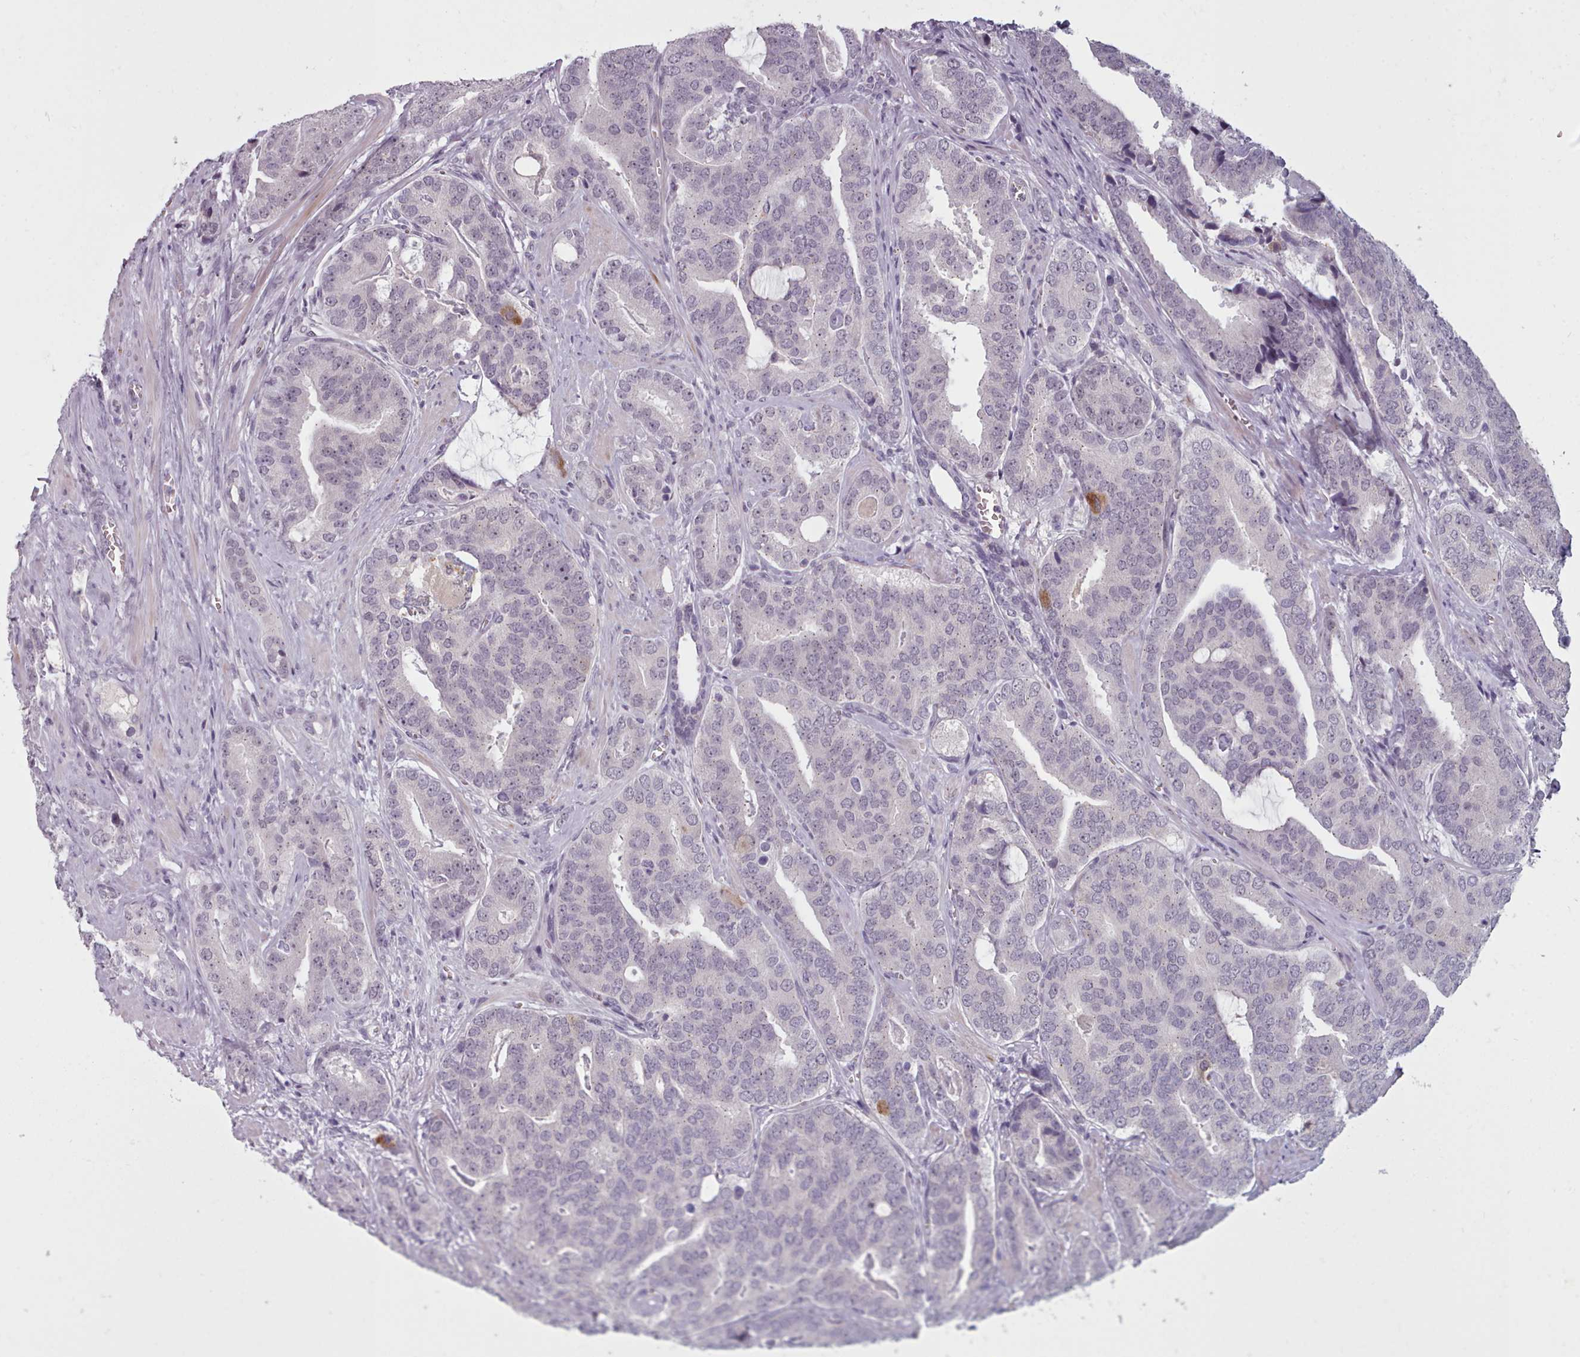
{"staining": {"intensity": "negative", "quantity": "none", "location": "none"}, "tissue": "prostate cancer", "cell_type": "Tumor cells", "image_type": "cancer", "snomed": [{"axis": "morphology", "description": "Adenocarcinoma, High grade"}, {"axis": "topography", "description": "Prostate"}], "caption": "Immunohistochemistry photomicrograph of neoplastic tissue: human prostate high-grade adenocarcinoma stained with DAB demonstrates no significant protein expression in tumor cells.", "gene": "PBX4", "patient": {"sex": "male", "age": 55}}